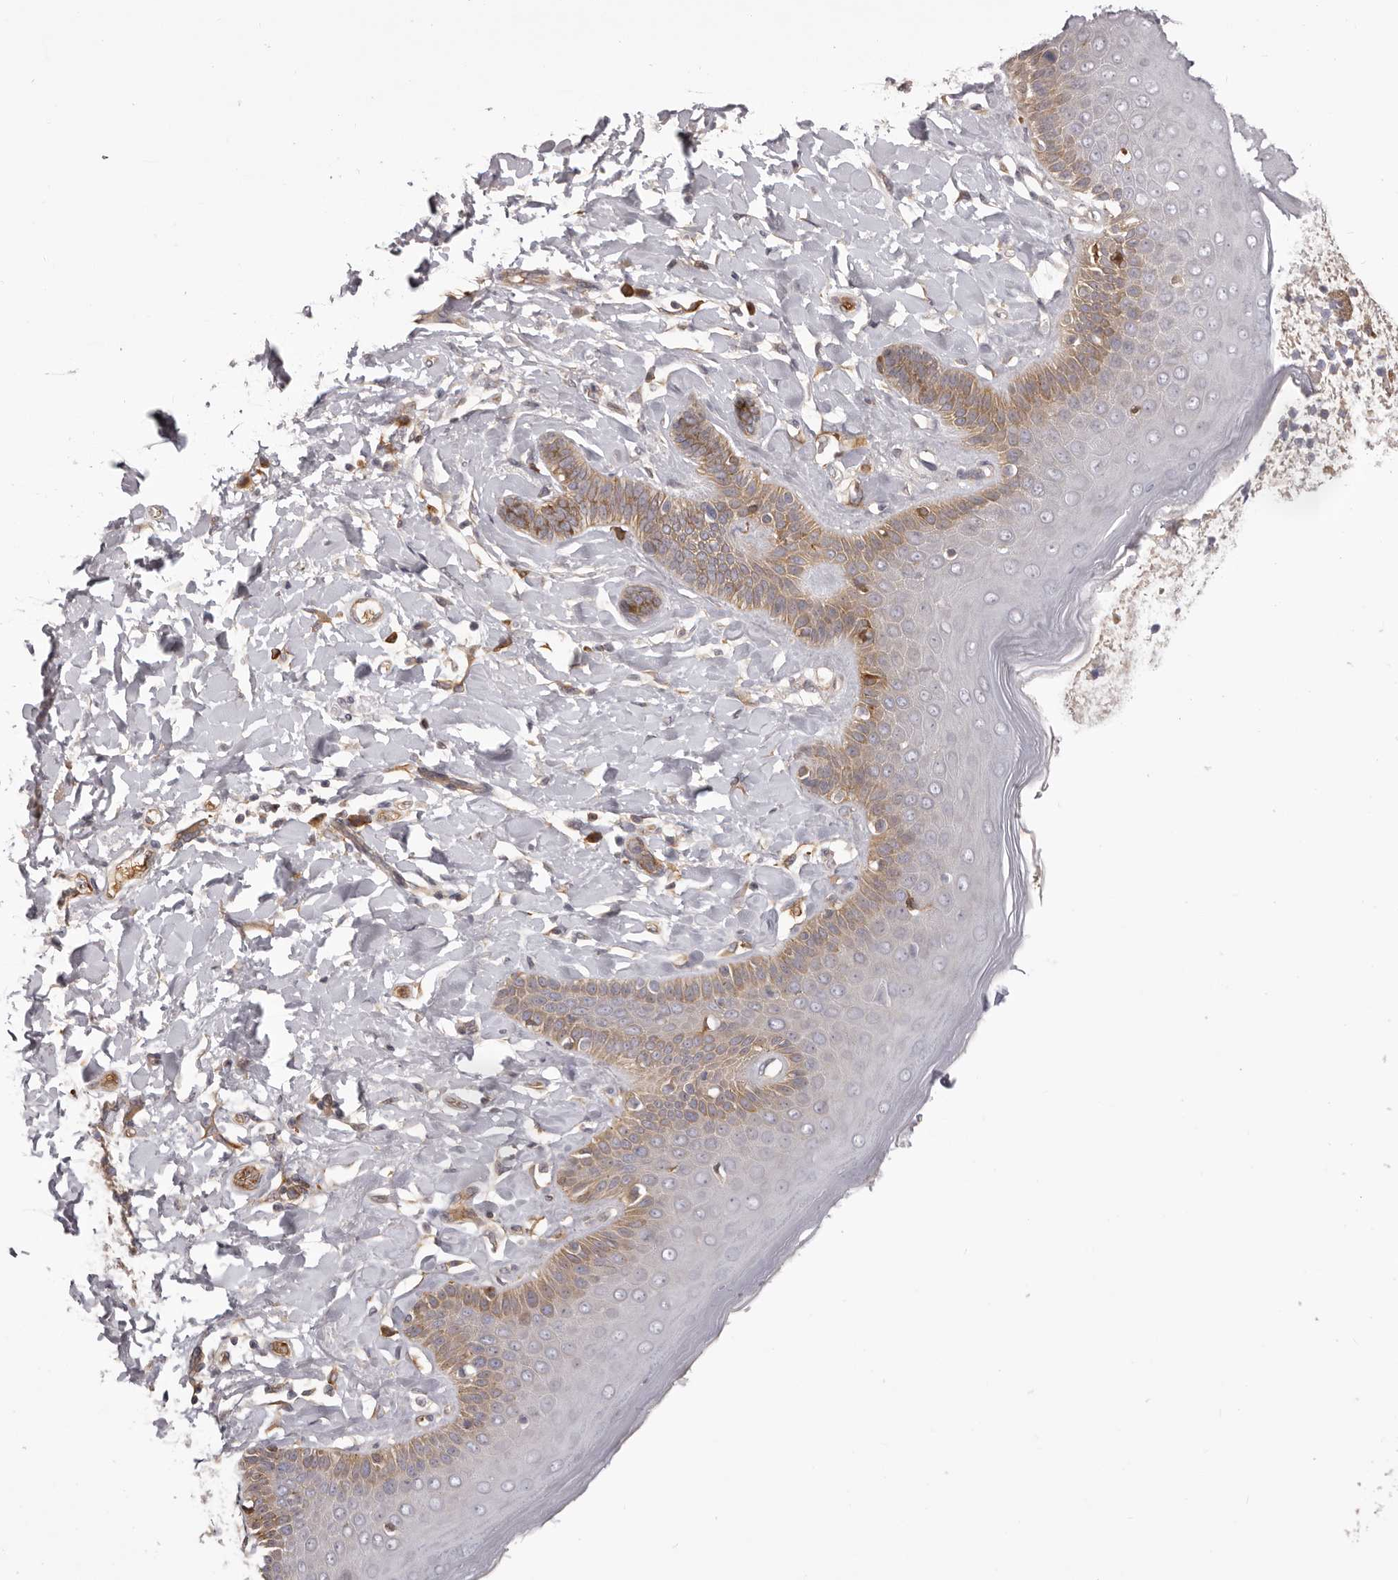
{"staining": {"intensity": "moderate", "quantity": "25%-75%", "location": "cytoplasmic/membranous"}, "tissue": "skin", "cell_type": "Epidermal cells", "image_type": "normal", "snomed": [{"axis": "morphology", "description": "Normal tissue, NOS"}, {"axis": "topography", "description": "Anal"}], "caption": "The photomicrograph exhibits immunohistochemical staining of unremarkable skin. There is moderate cytoplasmic/membranous positivity is seen in approximately 25%-75% of epidermal cells.", "gene": "OTUD3", "patient": {"sex": "male", "age": 69}}